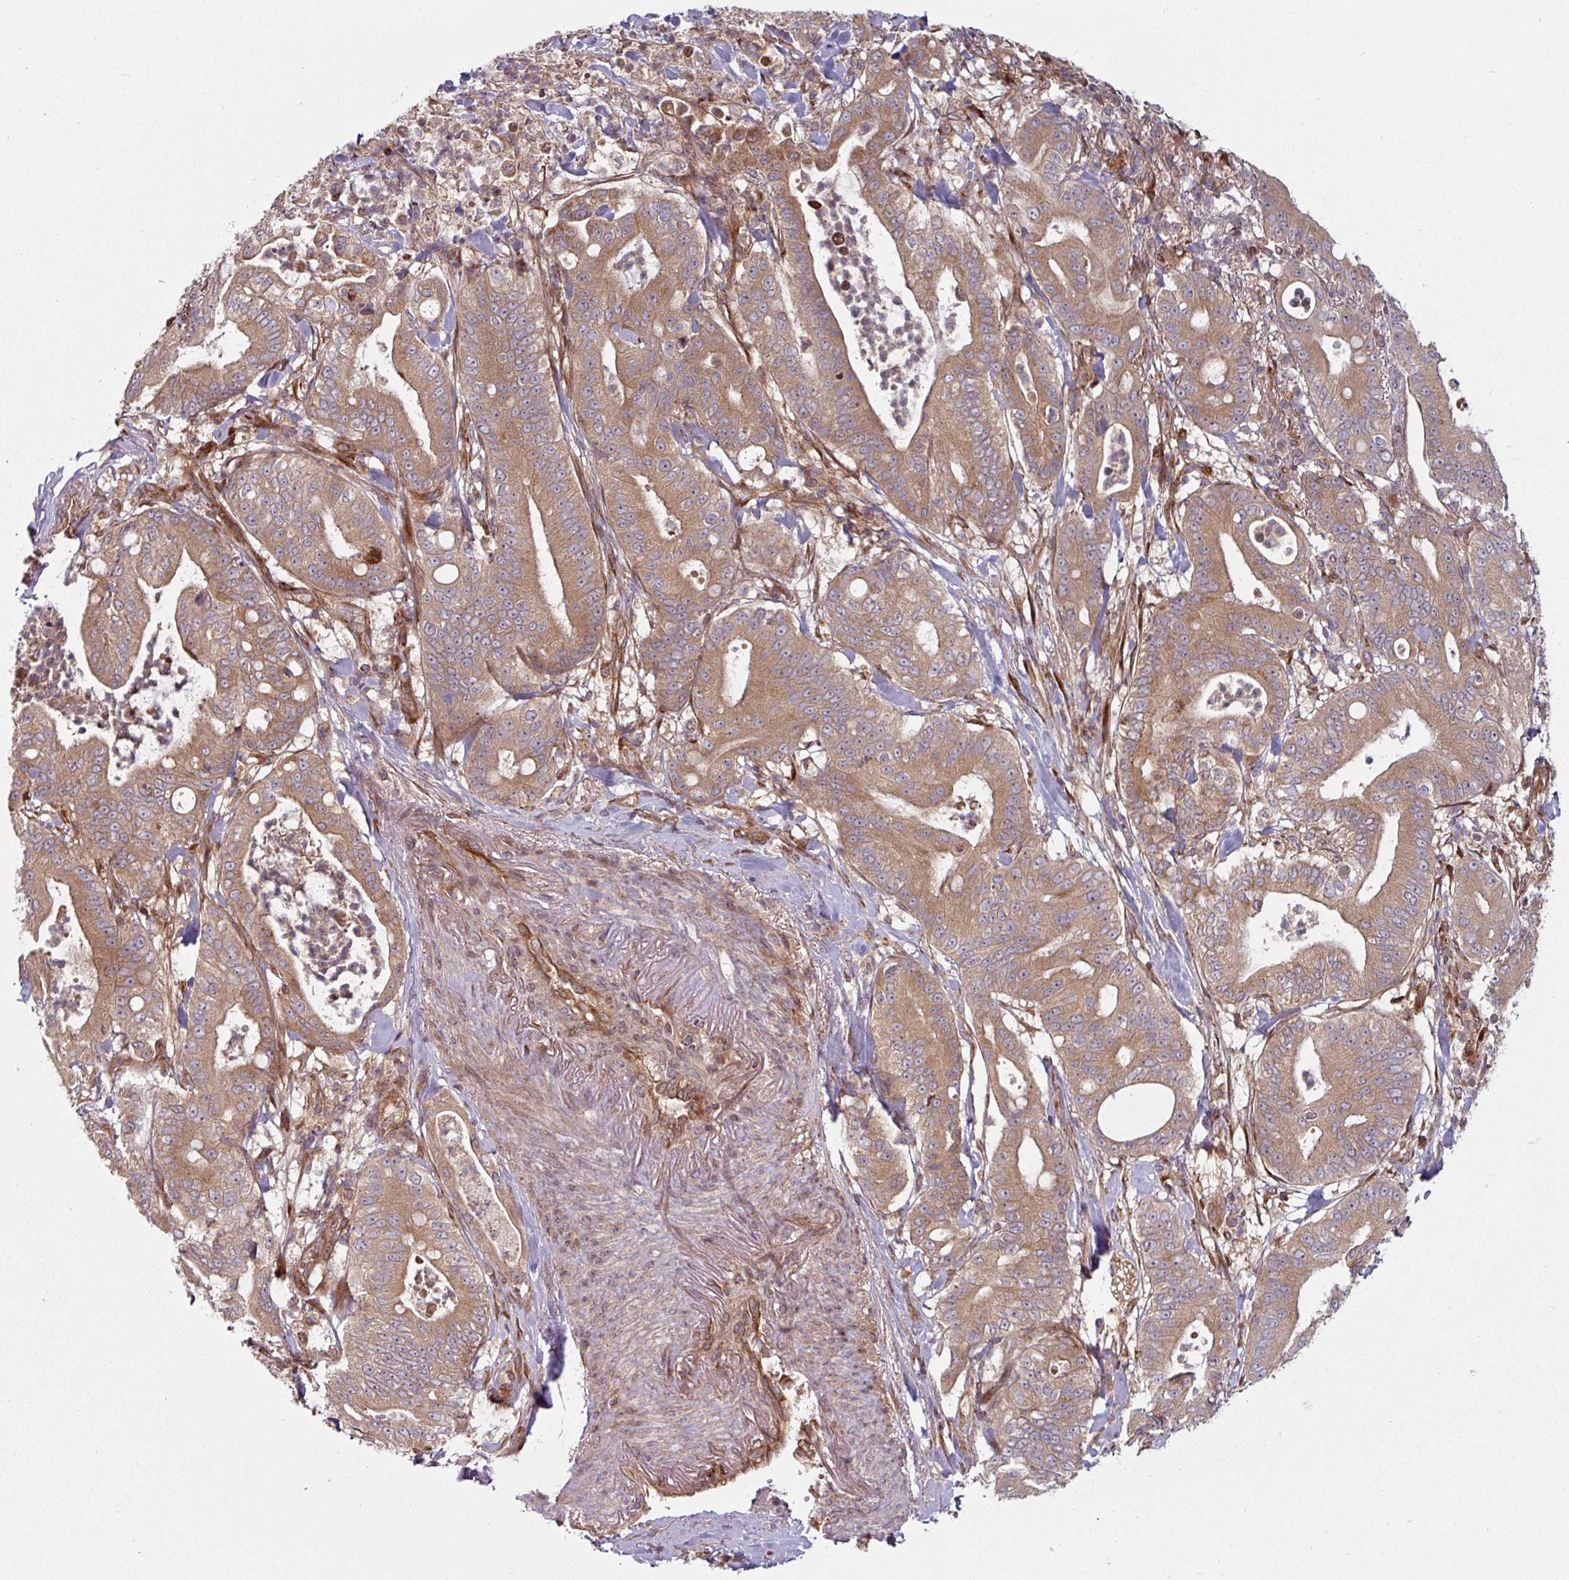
{"staining": {"intensity": "moderate", "quantity": ">75%", "location": "cytoplasmic/membranous"}, "tissue": "pancreatic cancer", "cell_type": "Tumor cells", "image_type": "cancer", "snomed": [{"axis": "morphology", "description": "Adenocarcinoma, NOS"}, {"axis": "topography", "description": "Pancreas"}], "caption": "A high-resolution image shows immunohistochemistry (IHC) staining of pancreatic adenocarcinoma, which displays moderate cytoplasmic/membranous staining in approximately >75% of tumor cells.", "gene": "RAB5A", "patient": {"sex": "male", "age": 71}}